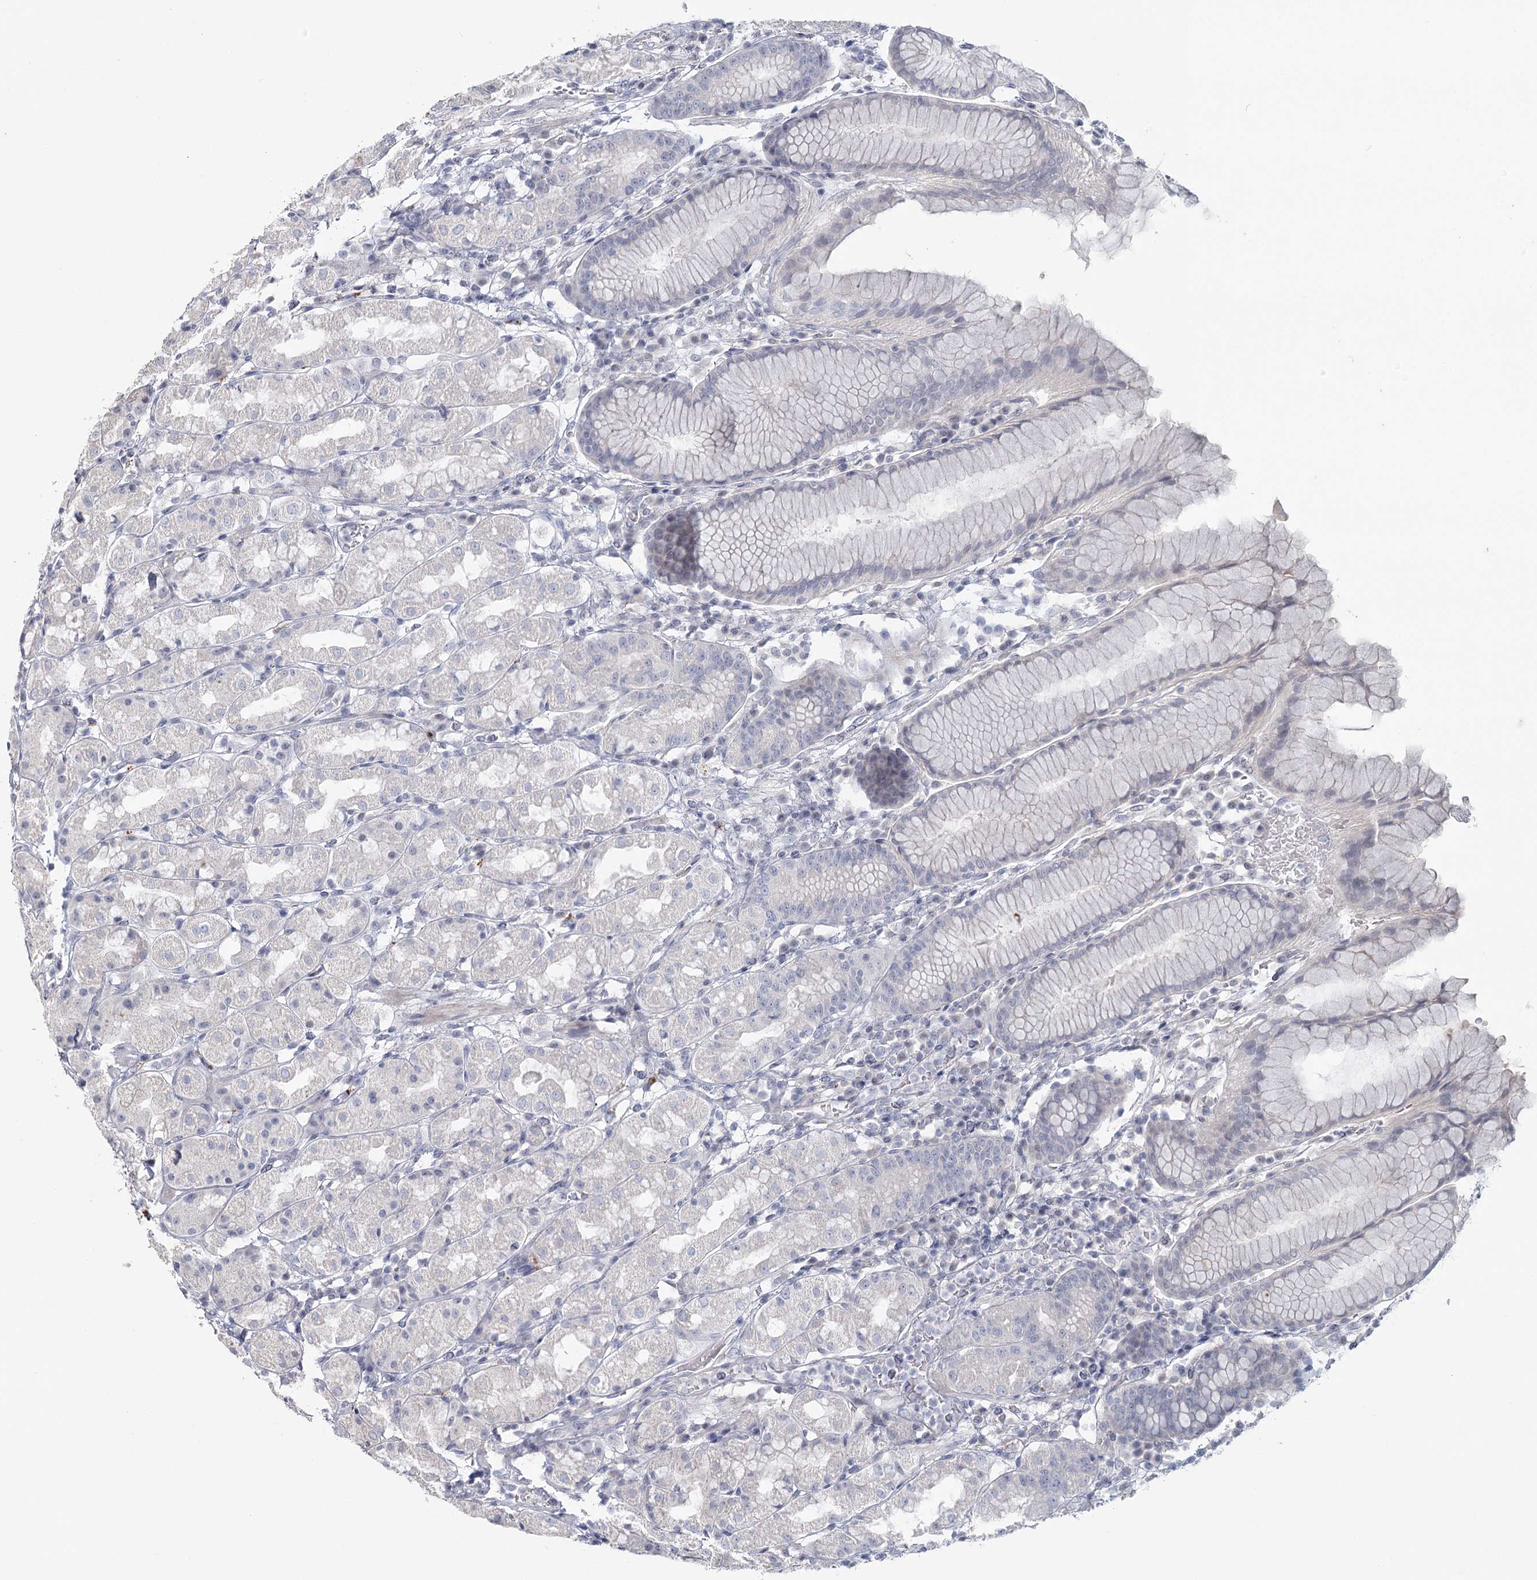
{"staining": {"intensity": "negative", "quantity": "none", "location": "none"}, "tissue": "stomach", "cell_type": "Glandular cells", "image_type": "normal", "snomed": [{"axis": "morphology", "description": "Normal tissue, NOS"}, {"axis": "topography", "description": "Stomach, lower"}], "caption": "The micrograph demonstrates no significant positivity in glandular cells of stomach.", "gene": "USP11", "patient": {"sex": "female", "age": 56}}